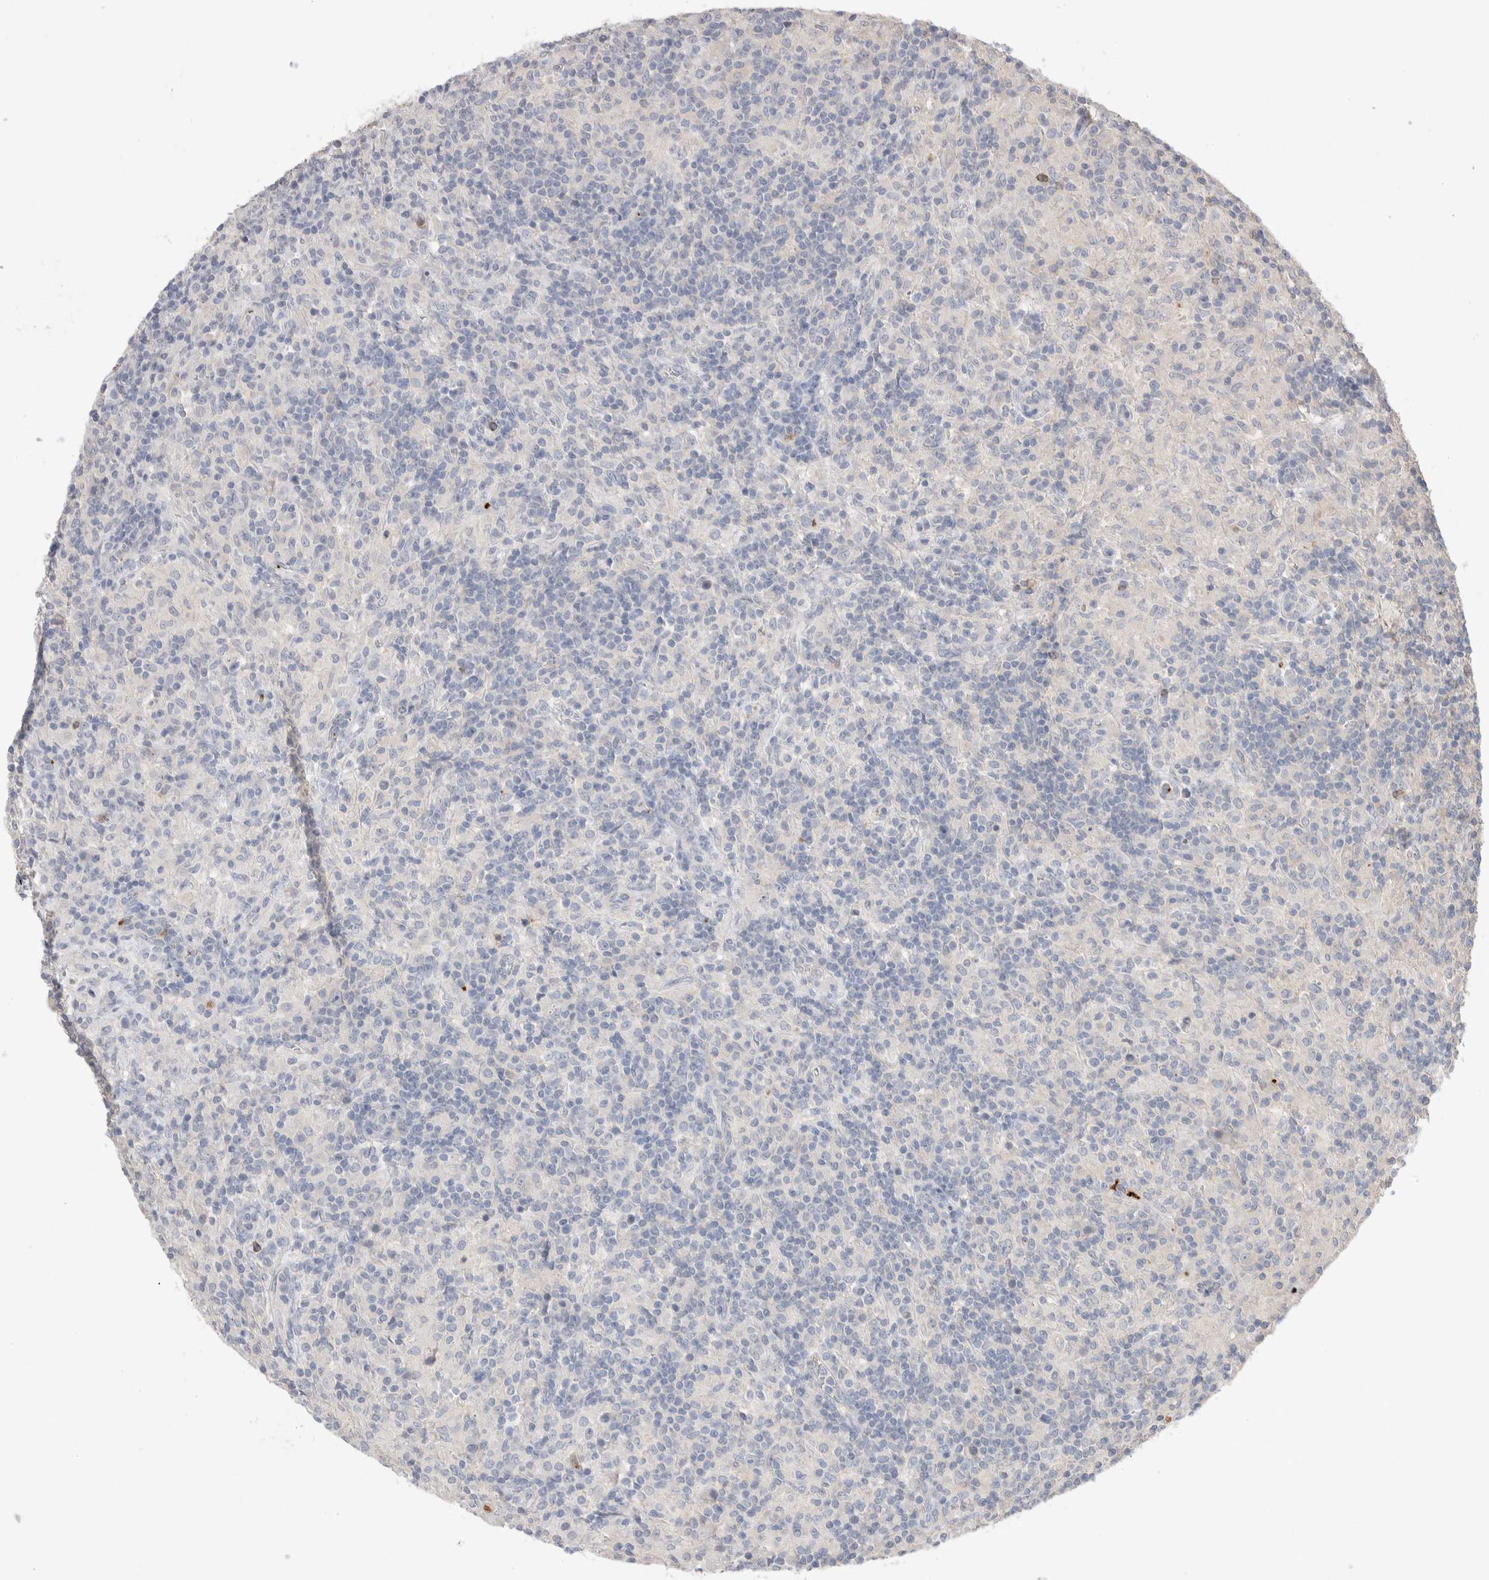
{"staining": {"intensity": "negative", "quantity": "none", "location": "none"}, "tissue": "lymphoma", "cell_type": "Tumor cells", "image_type": "cancer", "snomed": [{"axis": "morphology", "description": "Hodgkin's disease, NOS"}, {"axis": "topography", "description": "Lymph node"}], "caption": "Protein analysis of Hodgkin's disease reveals no significant expression in tumor cells.", "gene": "FFAR2", "patient": {"sex": "male", "age": 70}}